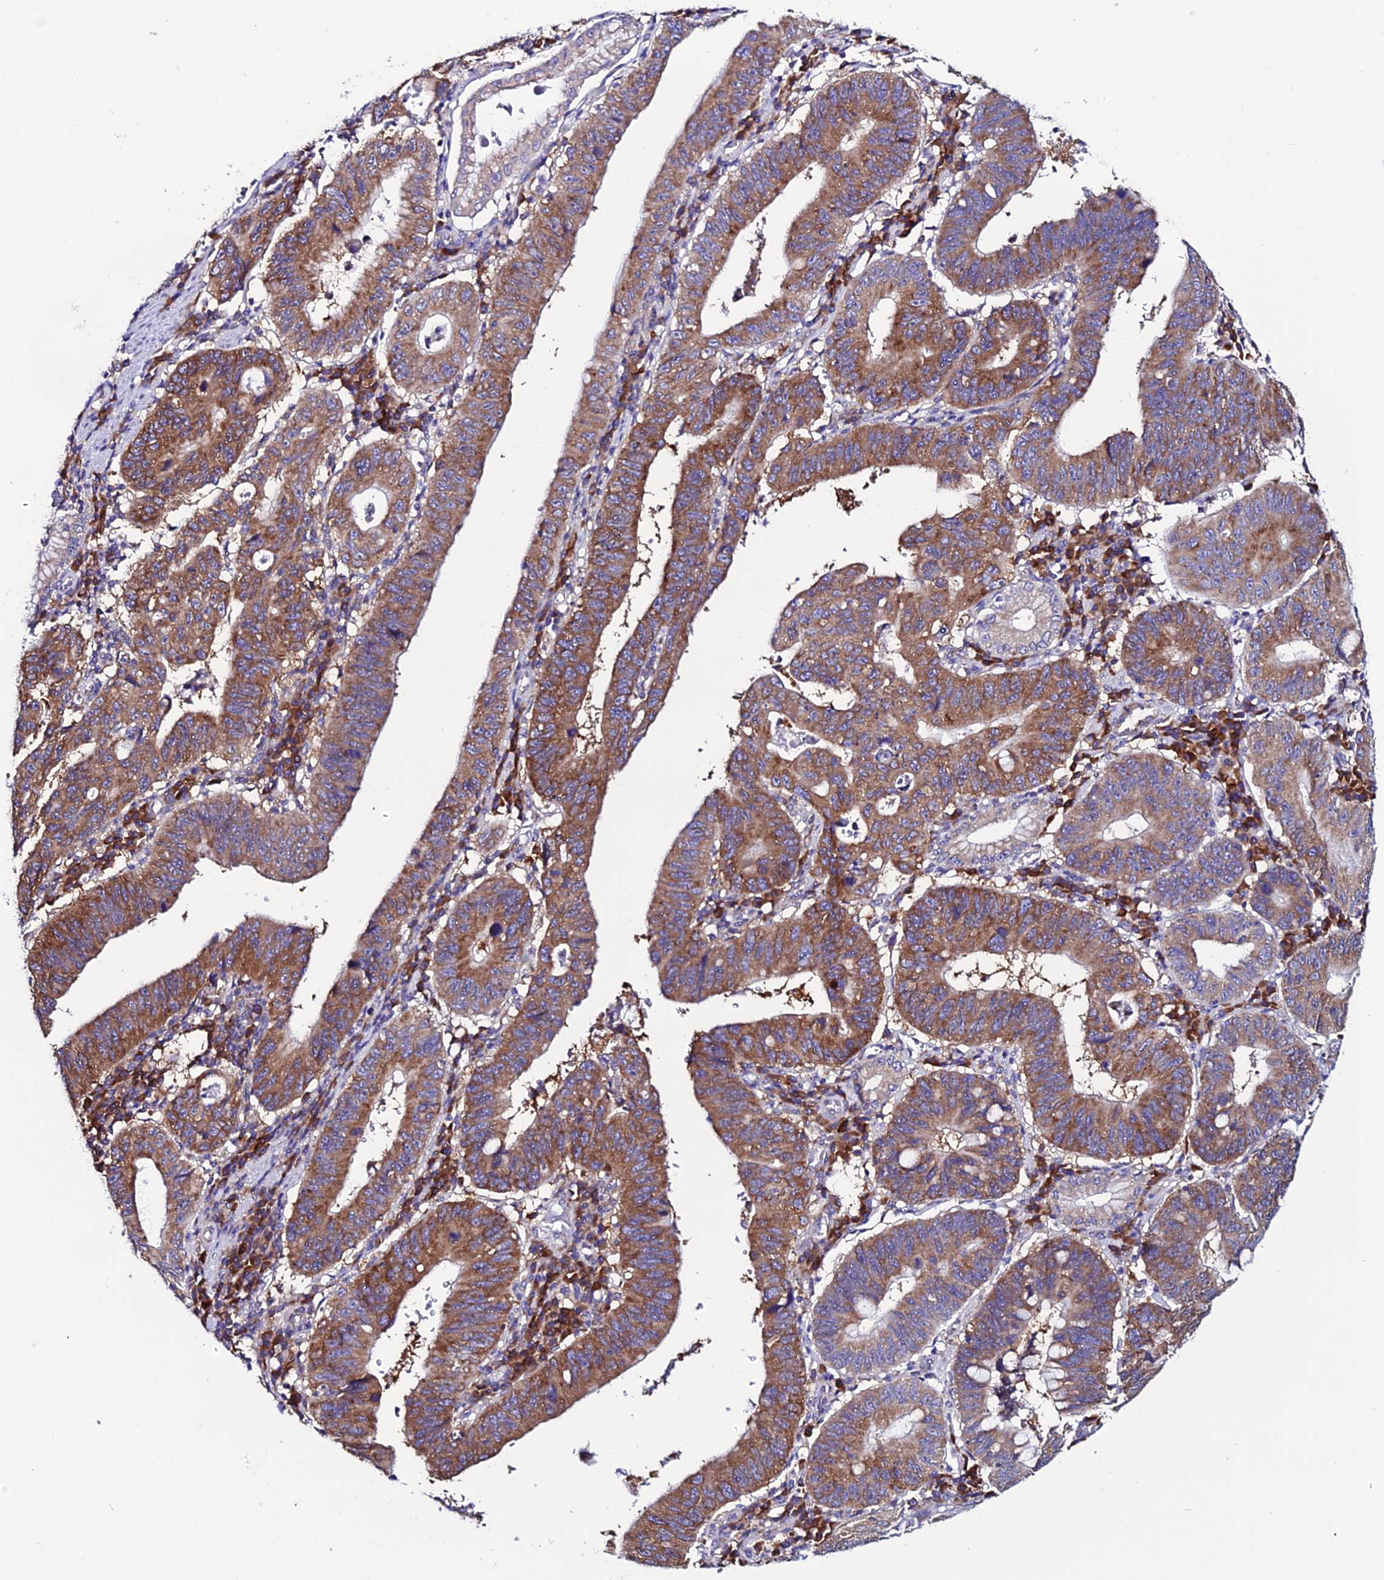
{"staining": {"intensity": "strong", "quantity": ">75%", "location": "cytoplasmic/membranous"}, "tissue": "stomach cancer", "cell_type": "Tumor cells", "image_type": "cancer", "snomed": [{"axis": "morphology", "description": "Adenocarcinoma, NOS"}, {"axis": "topography", "description": "Stomach"}], "caption": "Immunohistochemistry micrograph of stomach adenocarcinoma stained for a protein (brown), which demonstrates high levels of strong cytoplasmic/membranous staining in approximately >75% of tumor cells.", "gene": "EEF1G", "patient": {"sex": "male", "age": 59}}